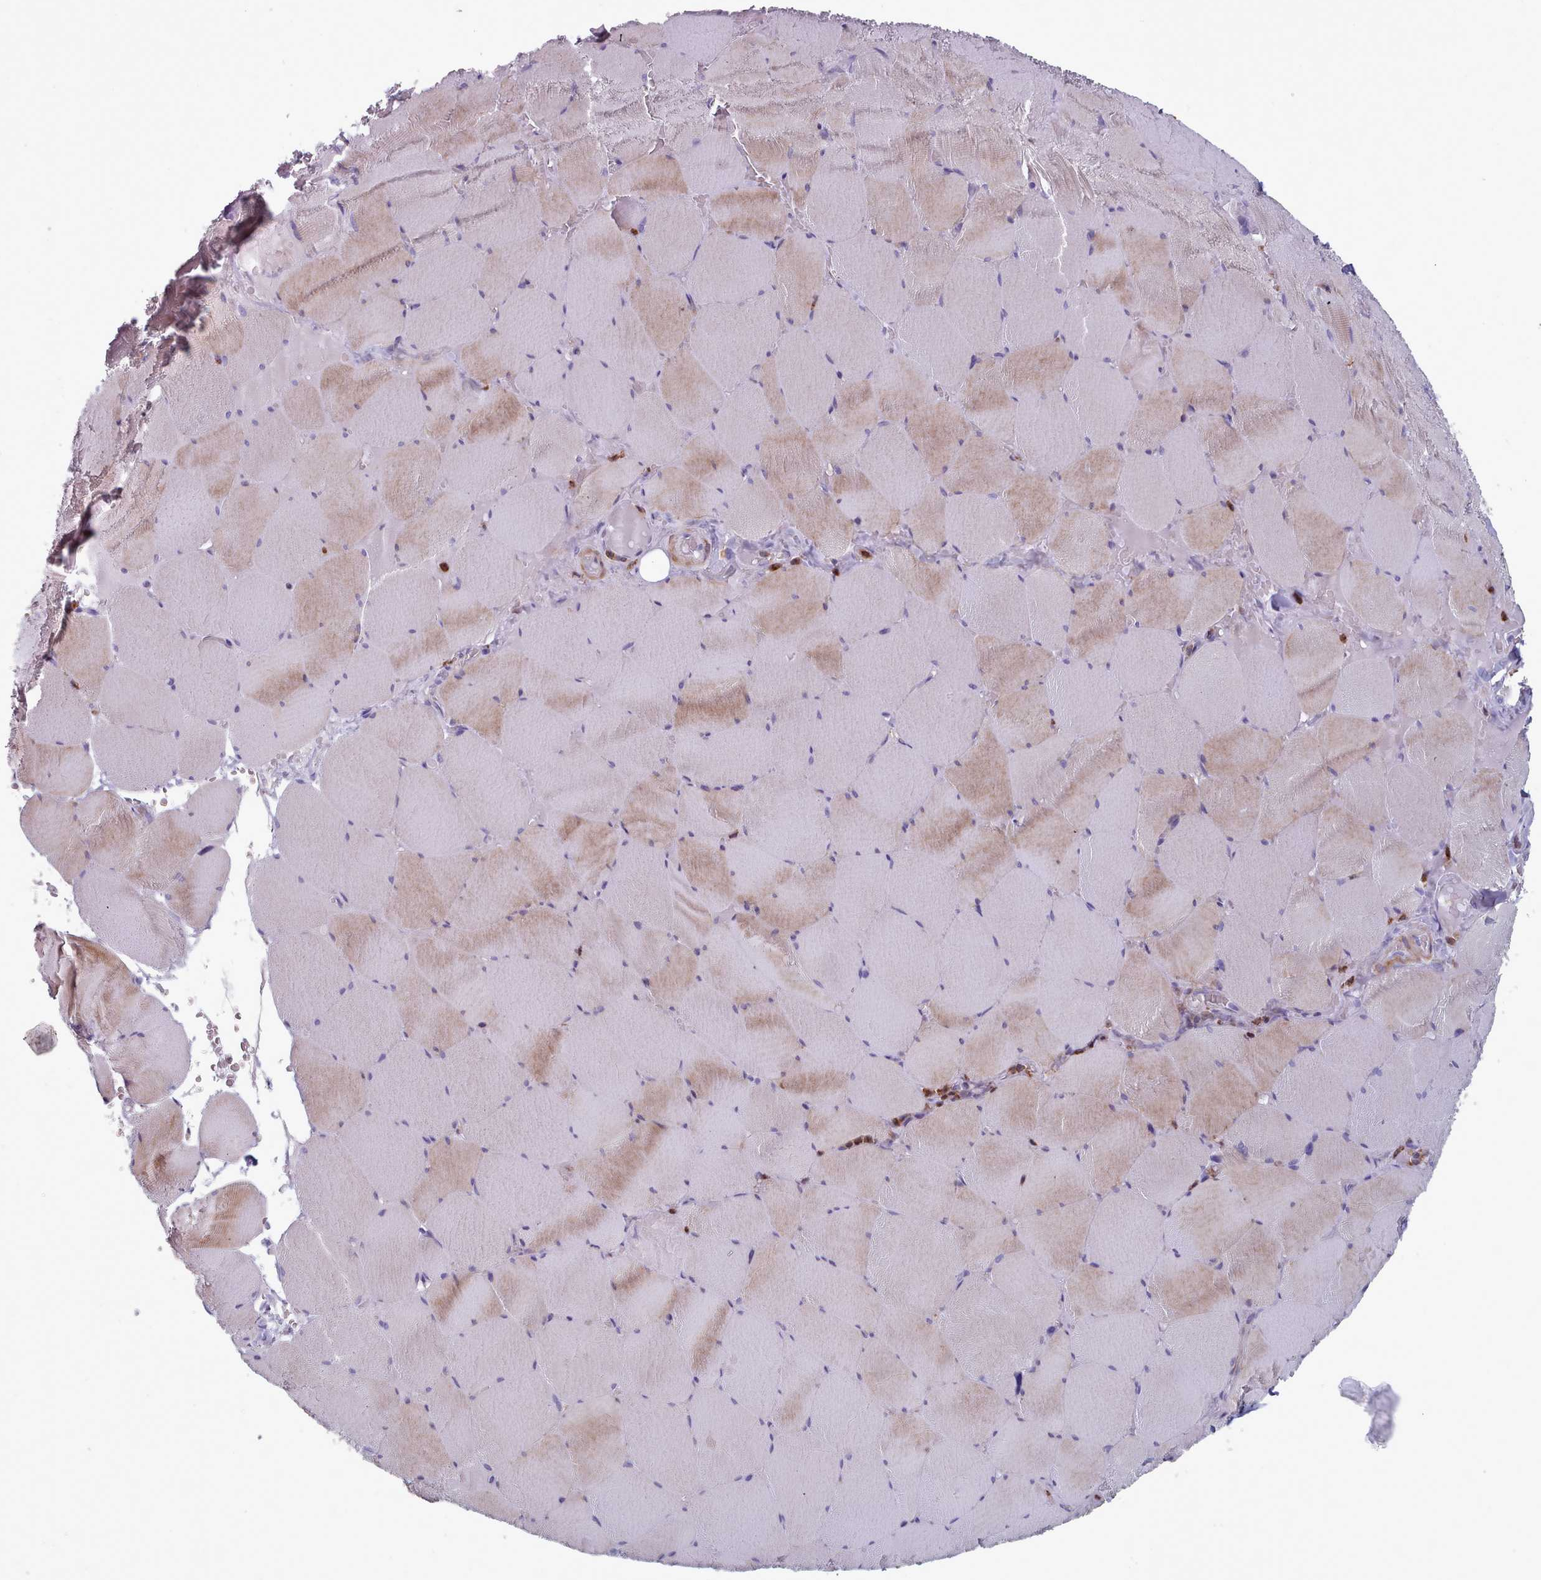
{"staining": {"intensity": "weak", "quantity": "25%-75%", "location": "cytoplasmic/membranous"}, "tissue": "skeletal muscle", "cell_type": "Myocytes", "image_type": "normal", "snomed": [{"axis": "morphology", "description": "Normal tissue, NOS"}, {"axis": "topography", "description": "Skeletal muscle"}, {"axis": "topography", "description": "Head-Neck"}], "caption": "This histopathology image displays unremarkable skeletal muscle stained with immunohistochemistry to label a protein in brown. The cytoplasmic/membranous of myocytes show weak positivity for the protein. Nuclei are counter-stained blue.", "gene": "RAC1", "patient": {"sex": "male", "age": 66}}